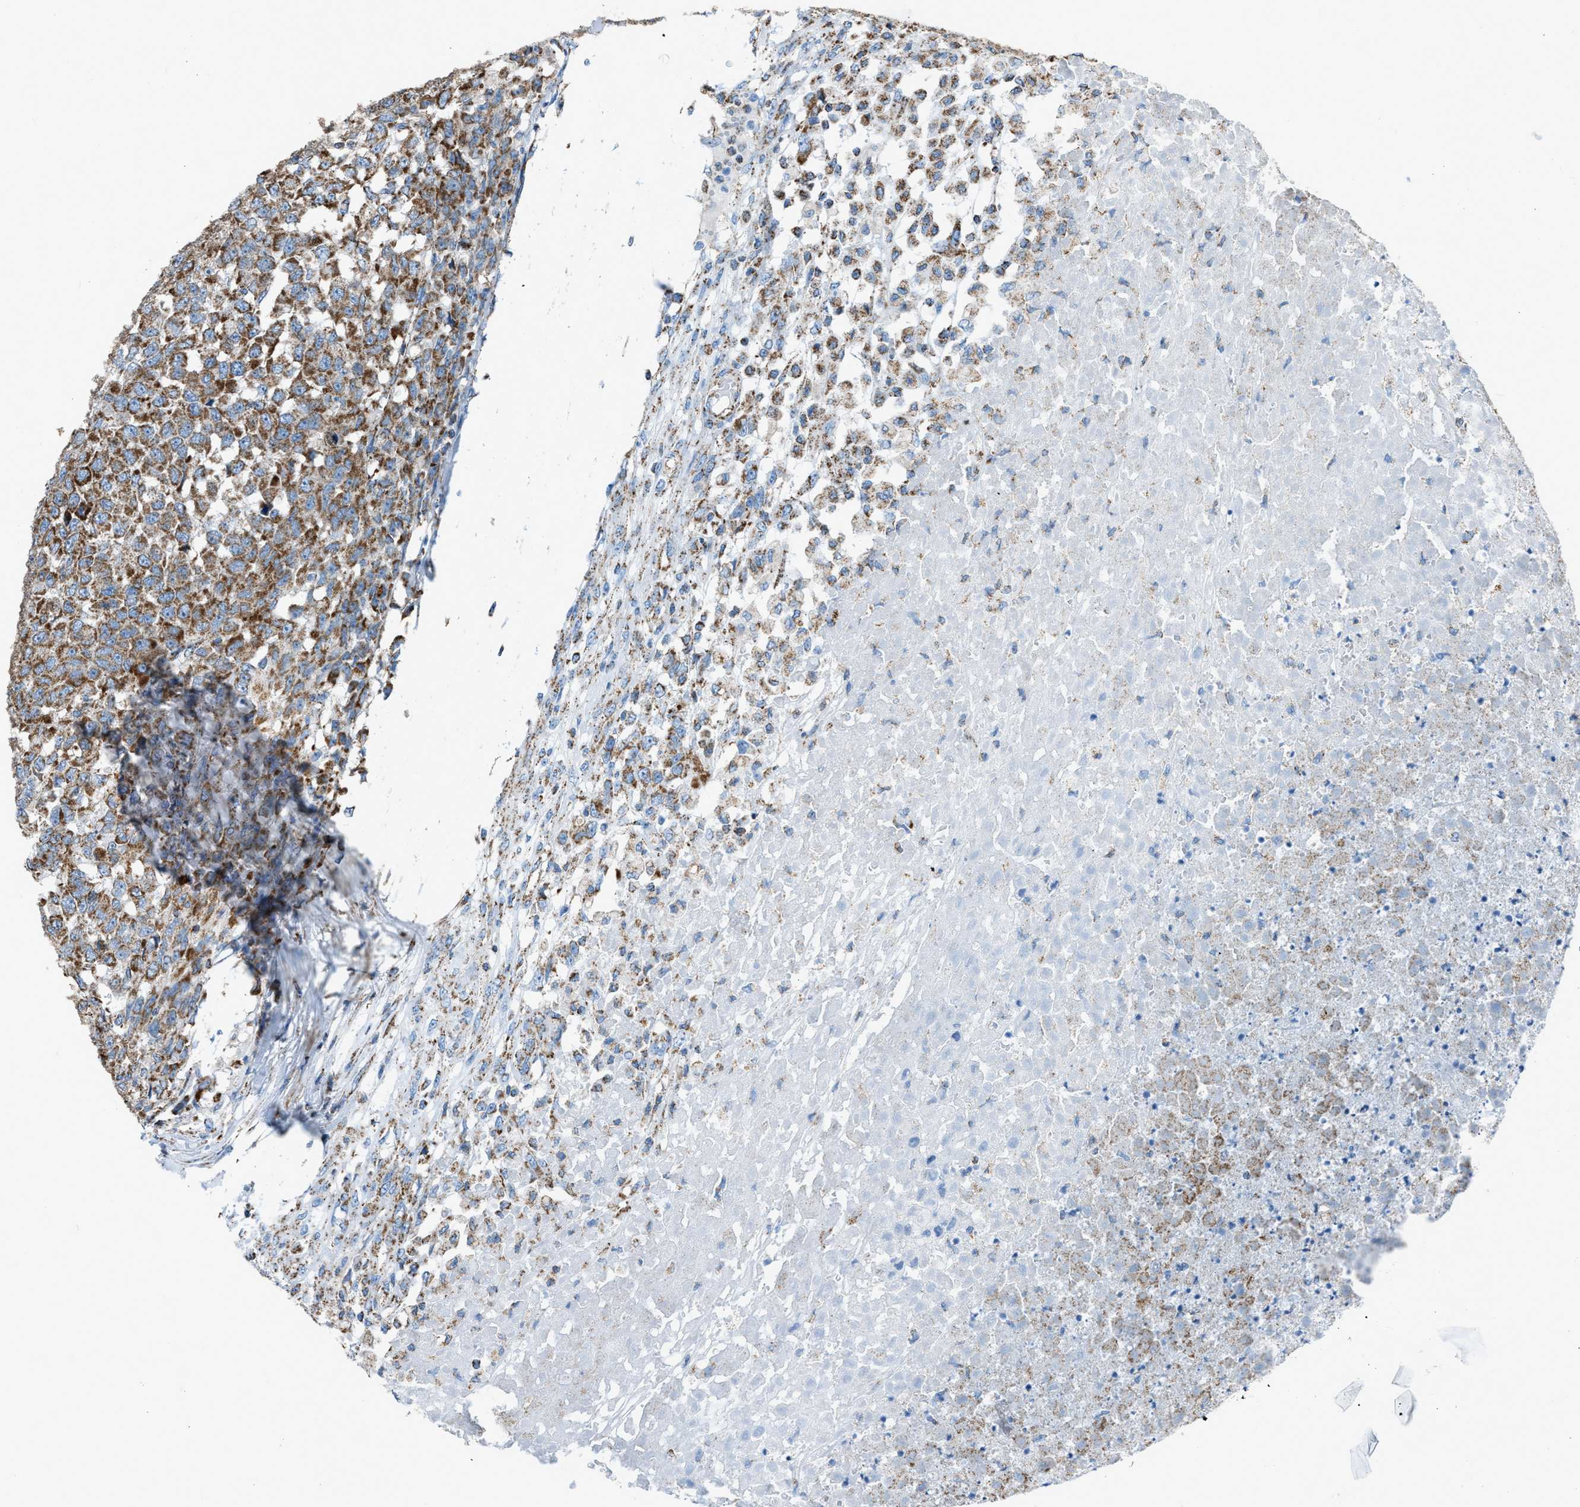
{"staining": {"intensity": "moderate", "quantity": ">75%", "location": "cytoplasmic/membranous"}, "tissue": "testis cancer", "cell_type": "Tumor cells", "image_type": "cancer", "snomed": [{"axis": "morphology", "description": "Seminoma, NOS"}, {"axis": "topography", "description": "Testis"}], "caption": "Immunohistochemical staining of testis cancer (seminoma) shows moderate cytoplasmic/membranous protein expression in about >75% of tumor cells.", "gene": "MDH2", "patient": {"sex": "male", "age": 59}}